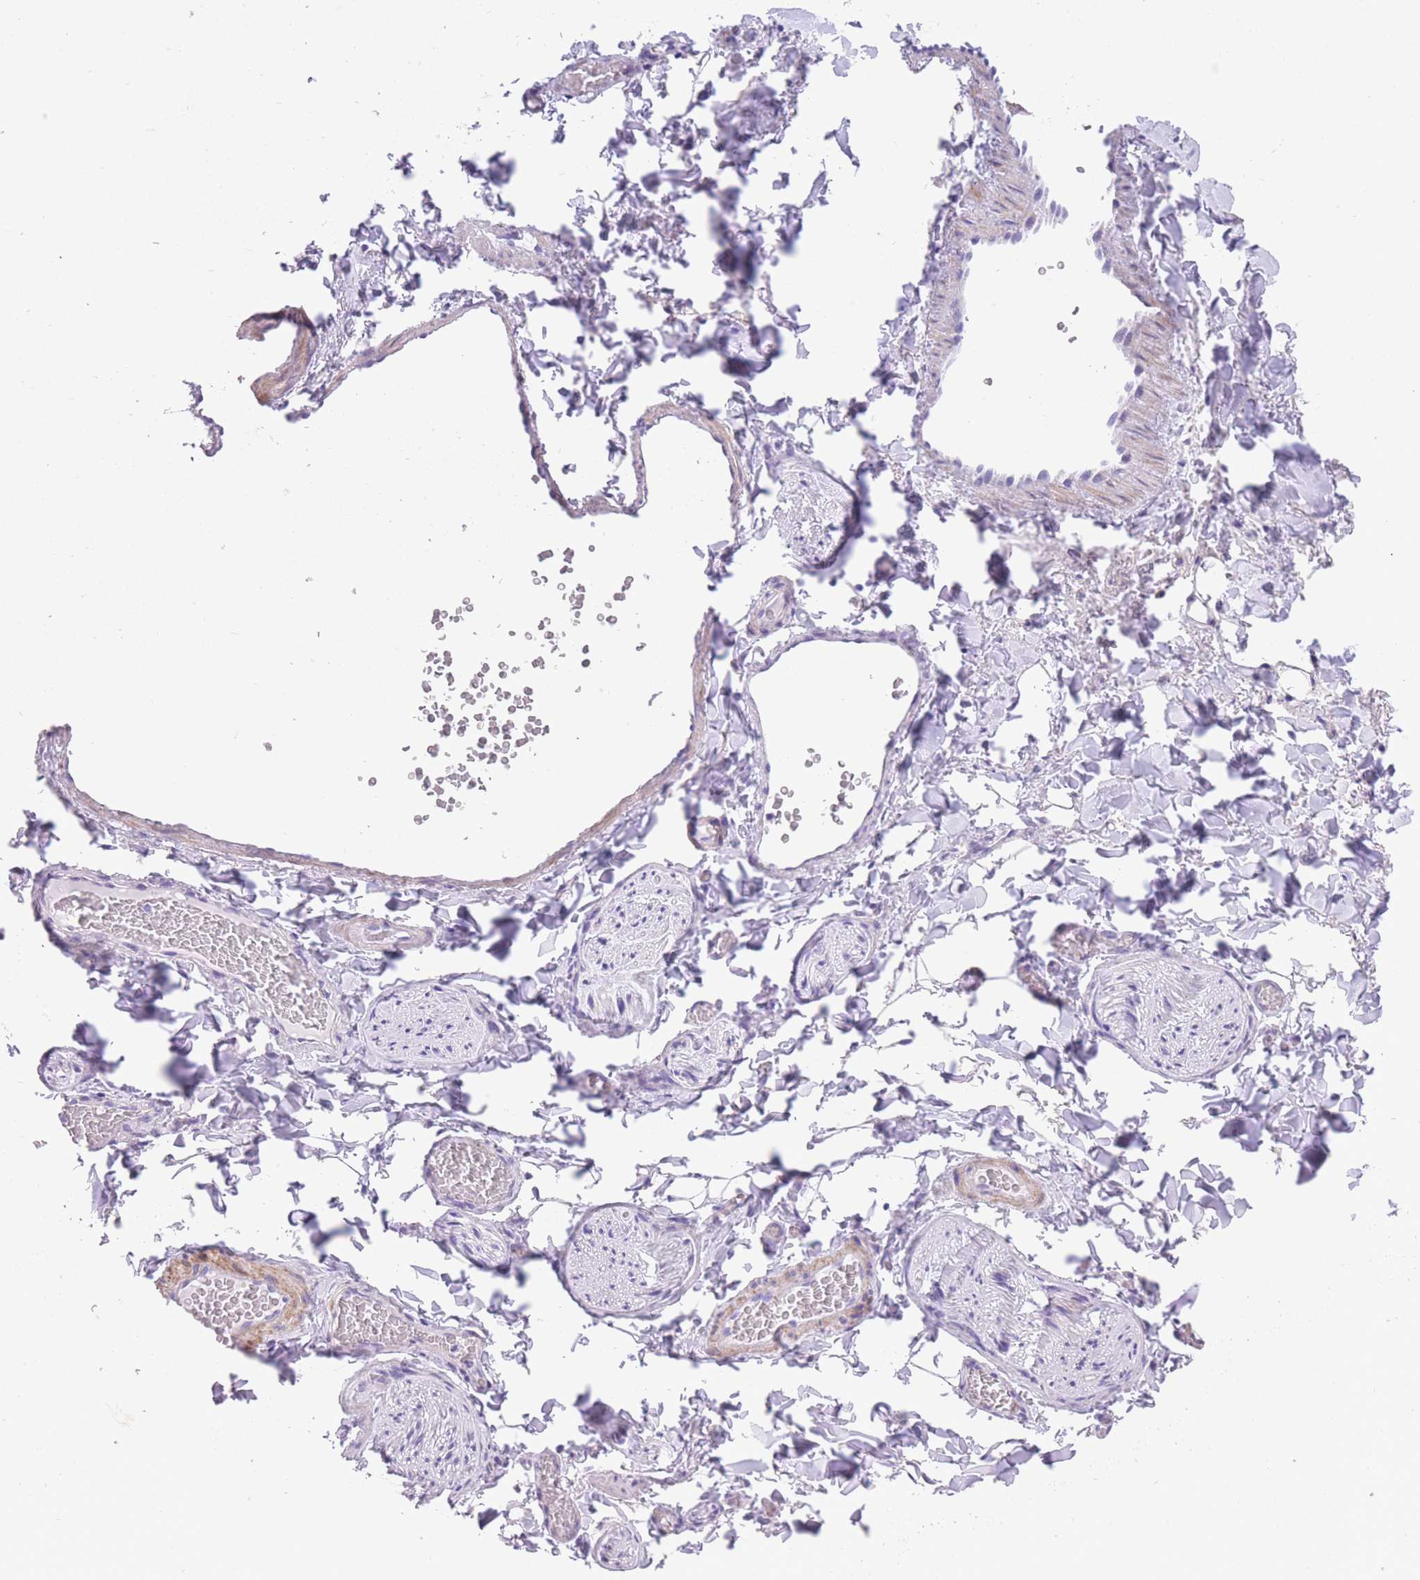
{"staining": {"intensity": "negative", "quantity": "none", "location": "none"}, "tissue": "adipose tissue", "cell_type": "Adipocytes", "image_type": "normal", "snomed": [{"axis": "morphology", "description": "Normal tissue, NOS"}, {"axis": "morphology", "description": "Carcinoma, NOS"}, {"axis": "topography", "description": "Pancreas"}, {"axis": "topography", "description": "Peripheral nerve tissue"}], "caption": "Immunohistochemistry (IHC) of unremarkable adipose tissue demonstrates no staining in adipocytes.", "gene": "QTRT1", "patient": {"sex": "female", "age": 29}}